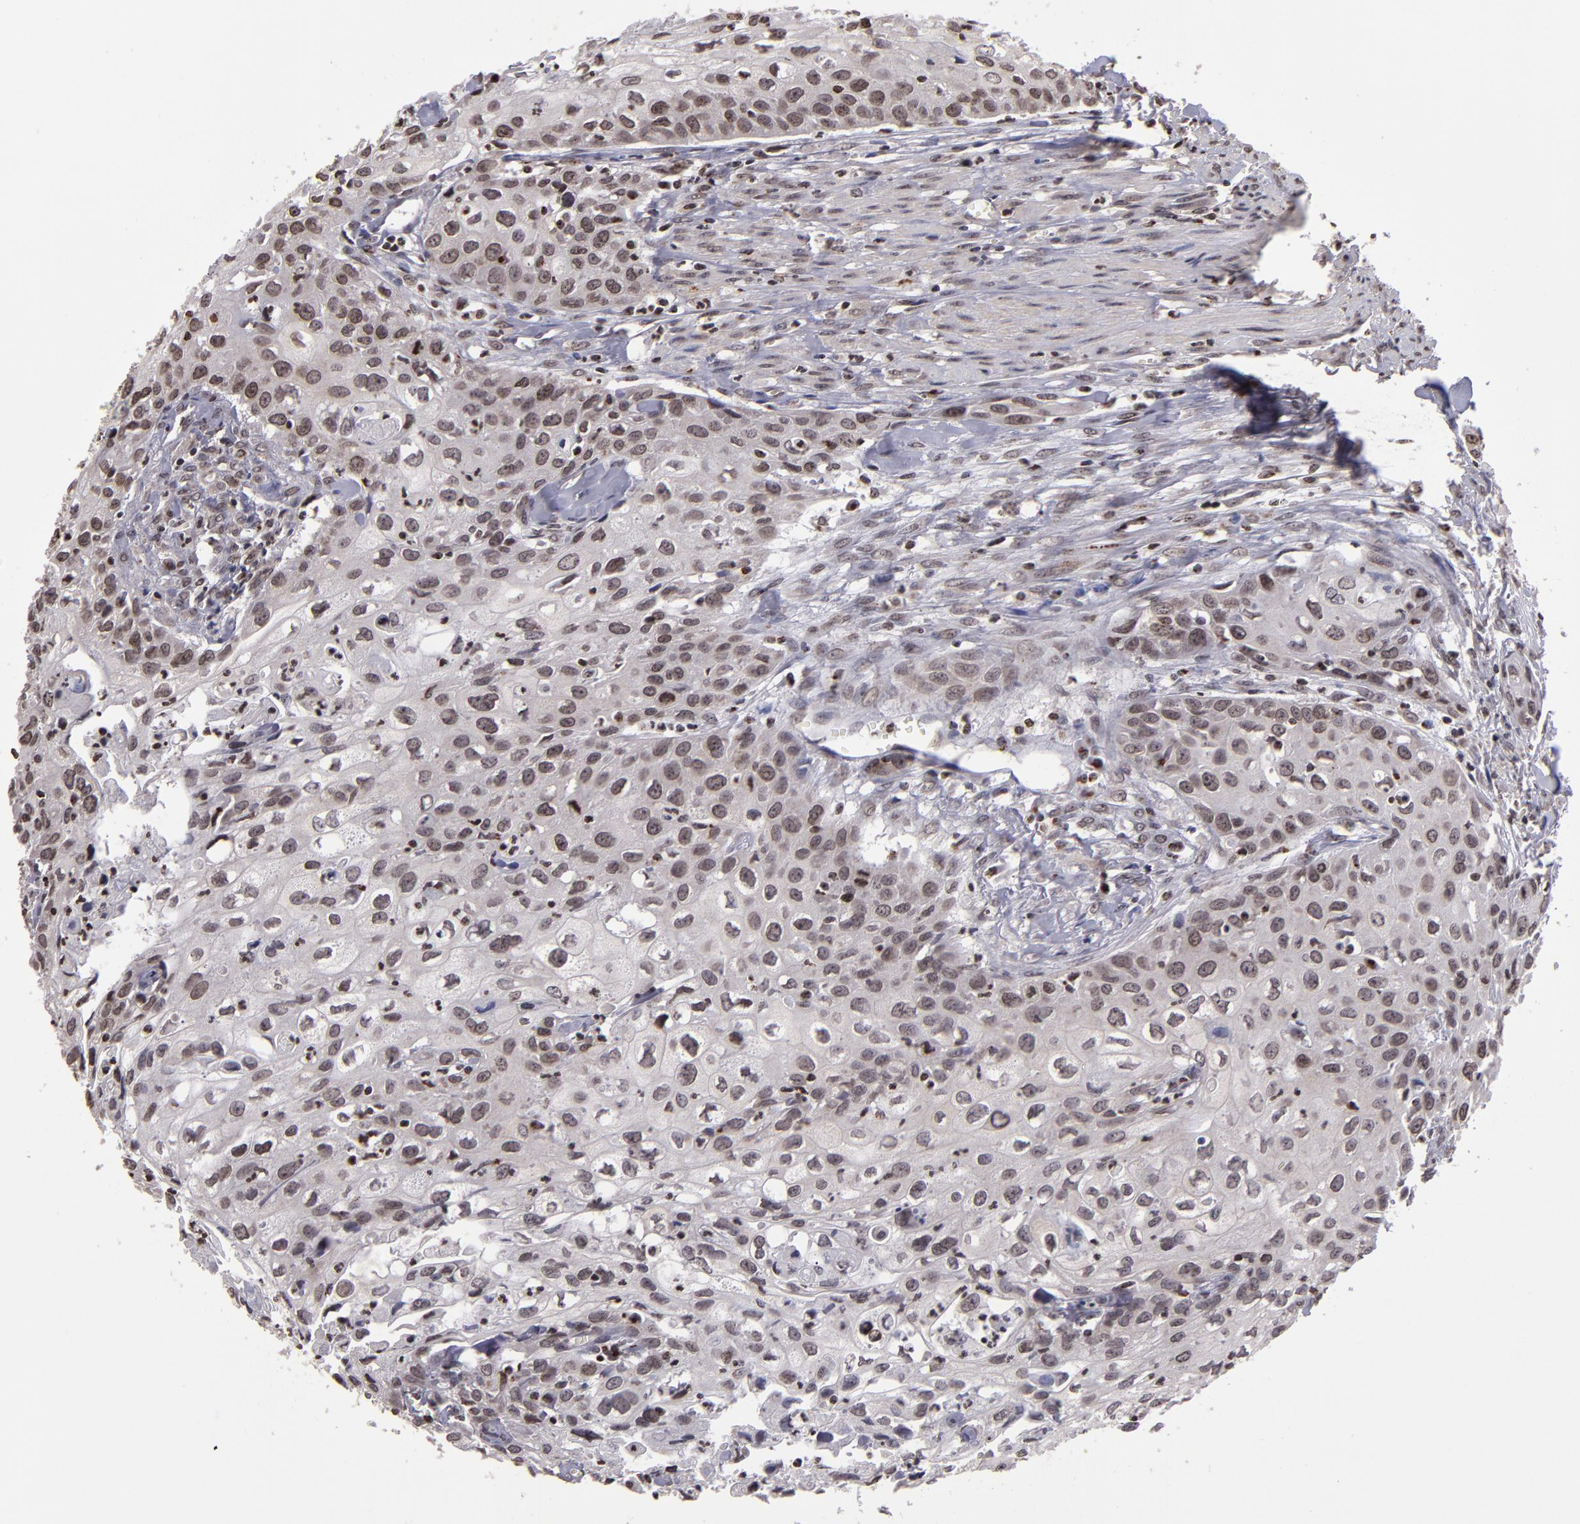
{"staining": {"intensity": "moderate", "quantity": ">75%", "location": "cytoplasmic/membranous,nuclear"}, "tissue": "urothelial cancer", "cell_type": "Tumor cells", "image_type": "cancer", "snomed": [{"axis": "morphology", "description": "Urothelial carcinoma, High grade"}, {"axis": "topography", "description": "Urinary bladder"}], "caption": "Immunohistochemical staining of human urothelial carcinoma (high-grade) displays medium levels of moderate cytoplasmic/membranous and nuclear protein positivity in approximately >75% of tumor cells.", "gene": "CSDC2", "patient": {"sex": "male", "age": 54}}